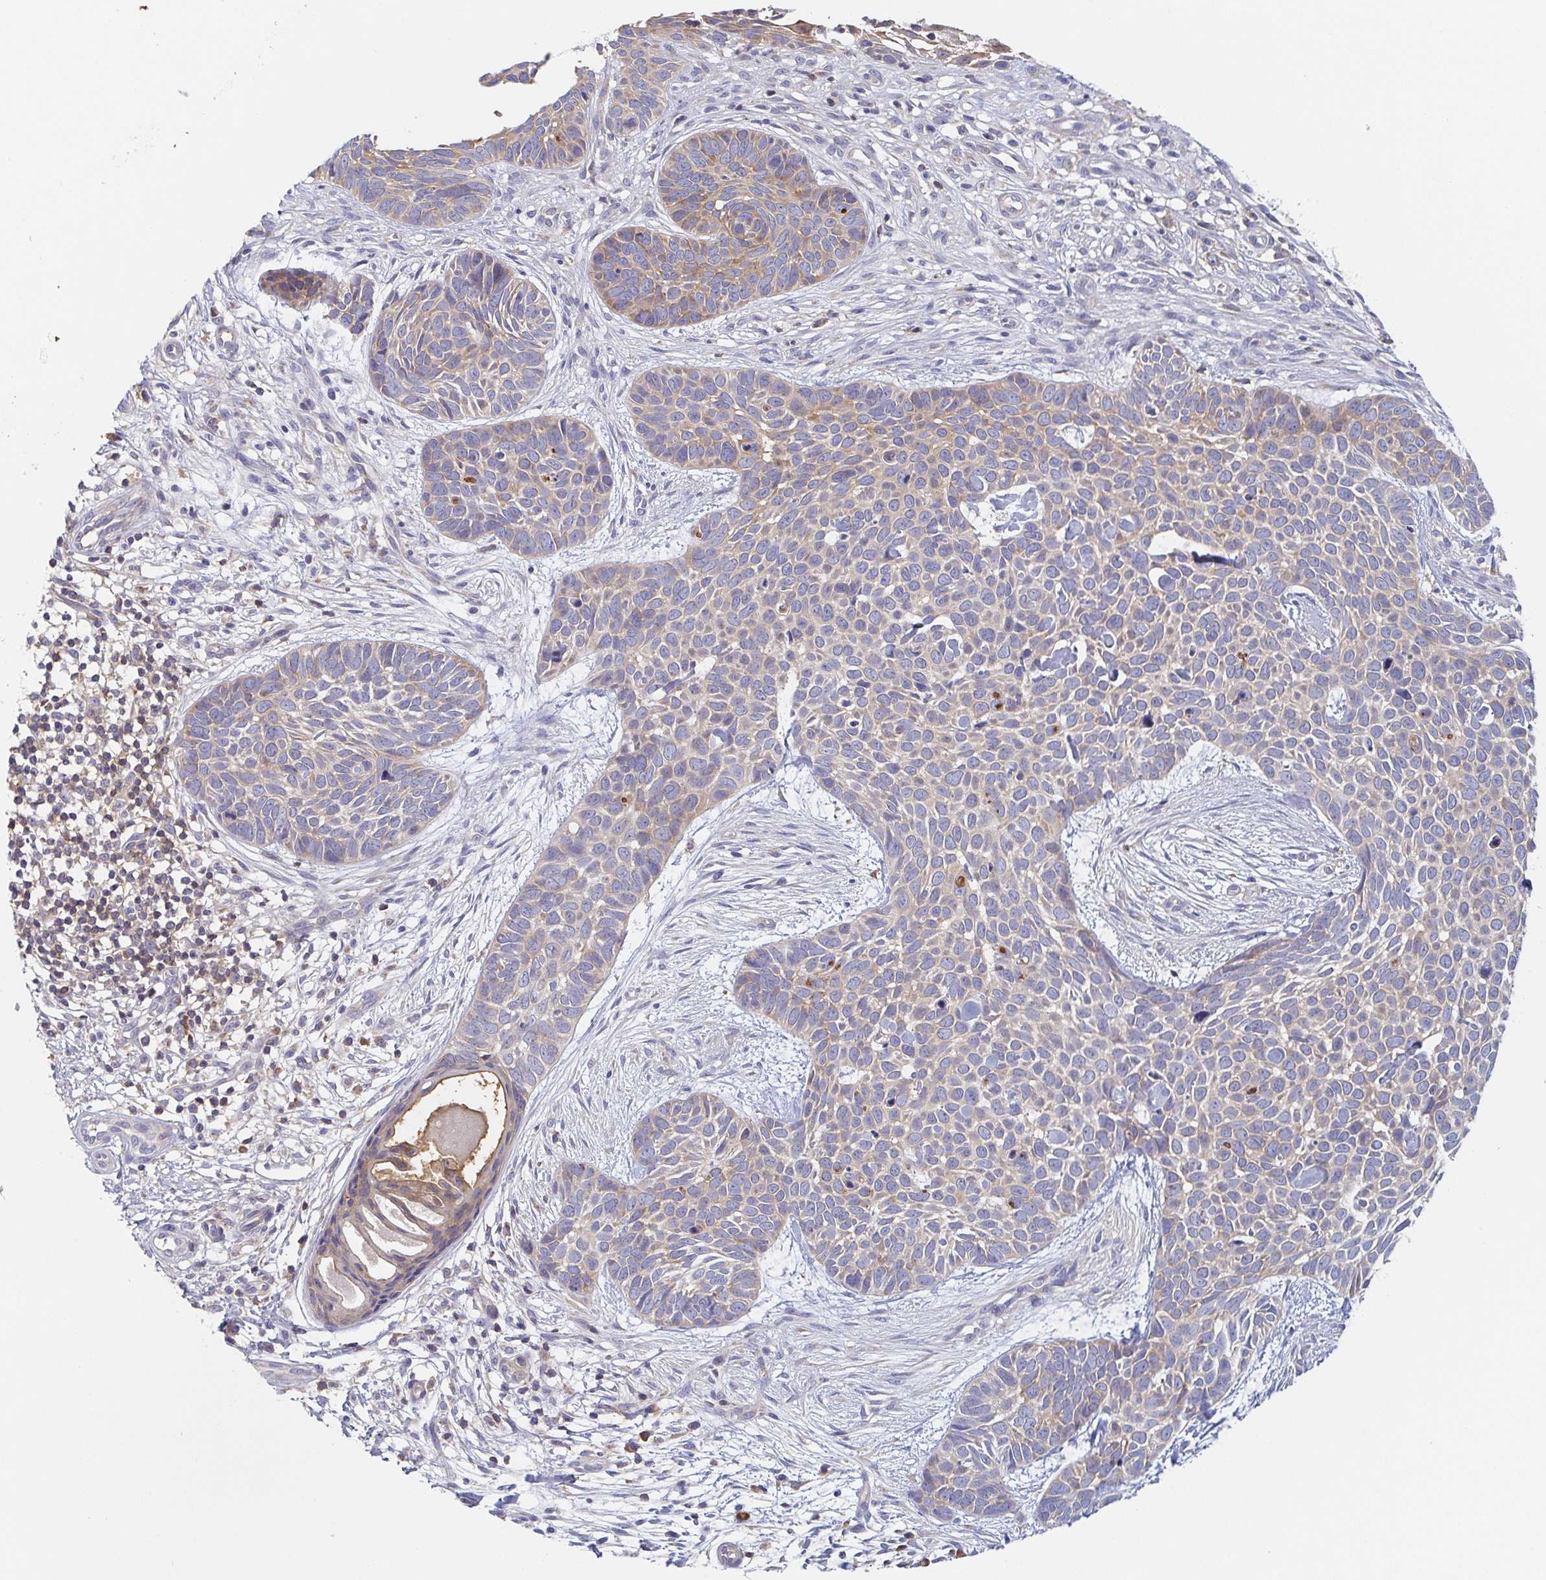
{"staining": {"intensity": "weak", "quantity": "25%-75%", "location": "cytoplasmic/membranous"}, "tissue": "skin cancer", "cell_type": "Tumor cells", "image_type": "cancer", "snomed": [{"axis": "morphology", "description": "Basal cell carcinoma"}, {"axis": "topography", "description": "Skin"}], "caption": "About 25%-75% of tumor cells in human basal cell carcinoma (skin) display weak cytoplasmic/membranous protein staining as visualized by brown immunohistochemical staining.", "gene": "TUFT1", "patient": {"sex": "male", "age": 69}}